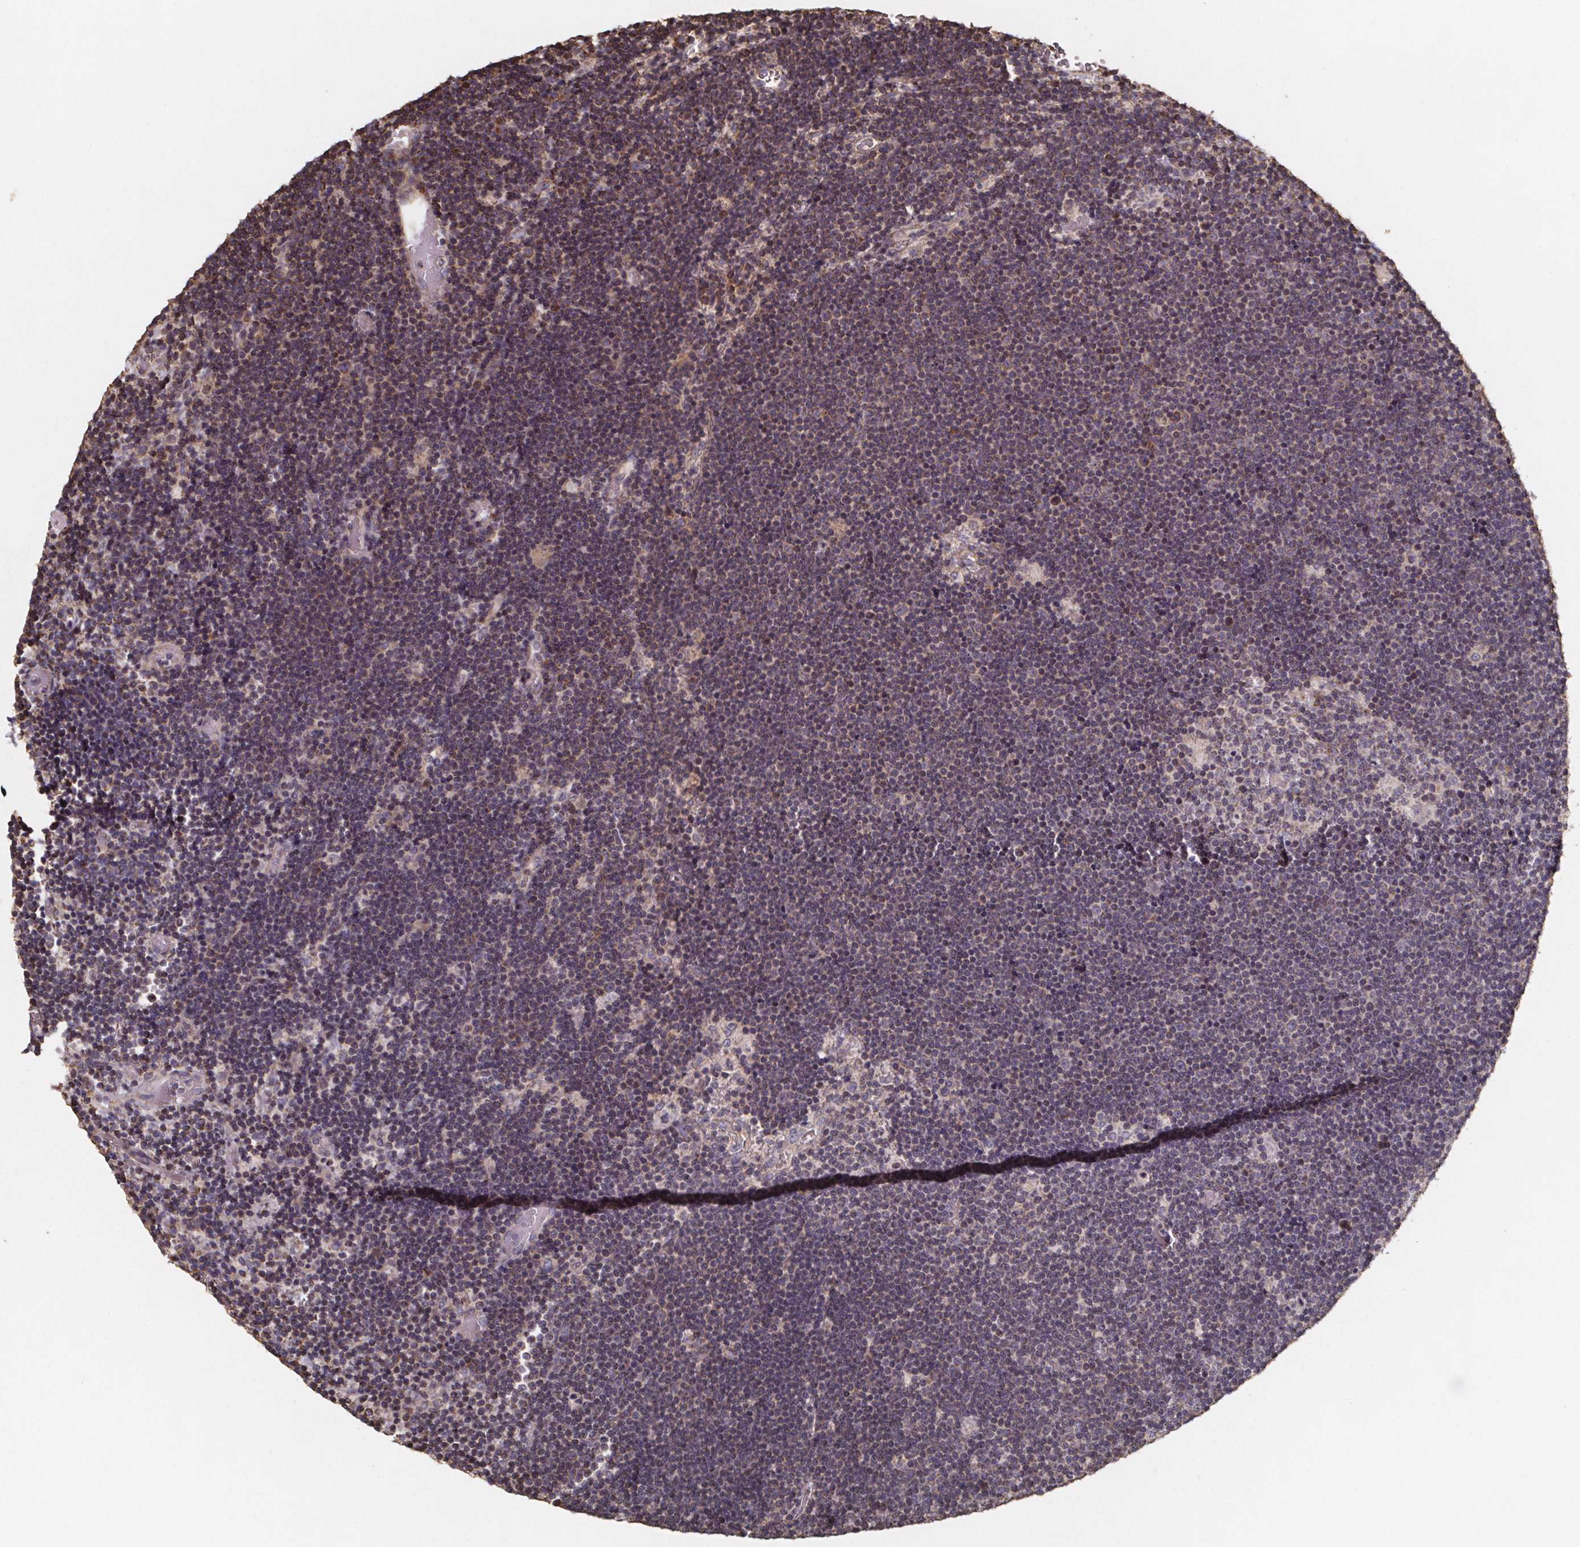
{"staining": {"intensity": "moderate", "quantity": ">75%", "location": "cytoplasmic/membranous"}, "tissue": "lymphoma", "cell_type": "Tumor cells", "image_type": "cancer", "snomed": [{"axis": "morphology", "description": "Malignant lymphoma, non-Hodgkin's type, Low grade"}, {"axis": "topography", "description": "Brain"}], "caption": "This histopathology image reveals IHC staining of human lymphoma, with medium moderate cytoplasmic/membranous positivity in approximately >75% of tumor cells.", "gene": "SLC35D2", "patient": {"sex": "female", "age": 66}}